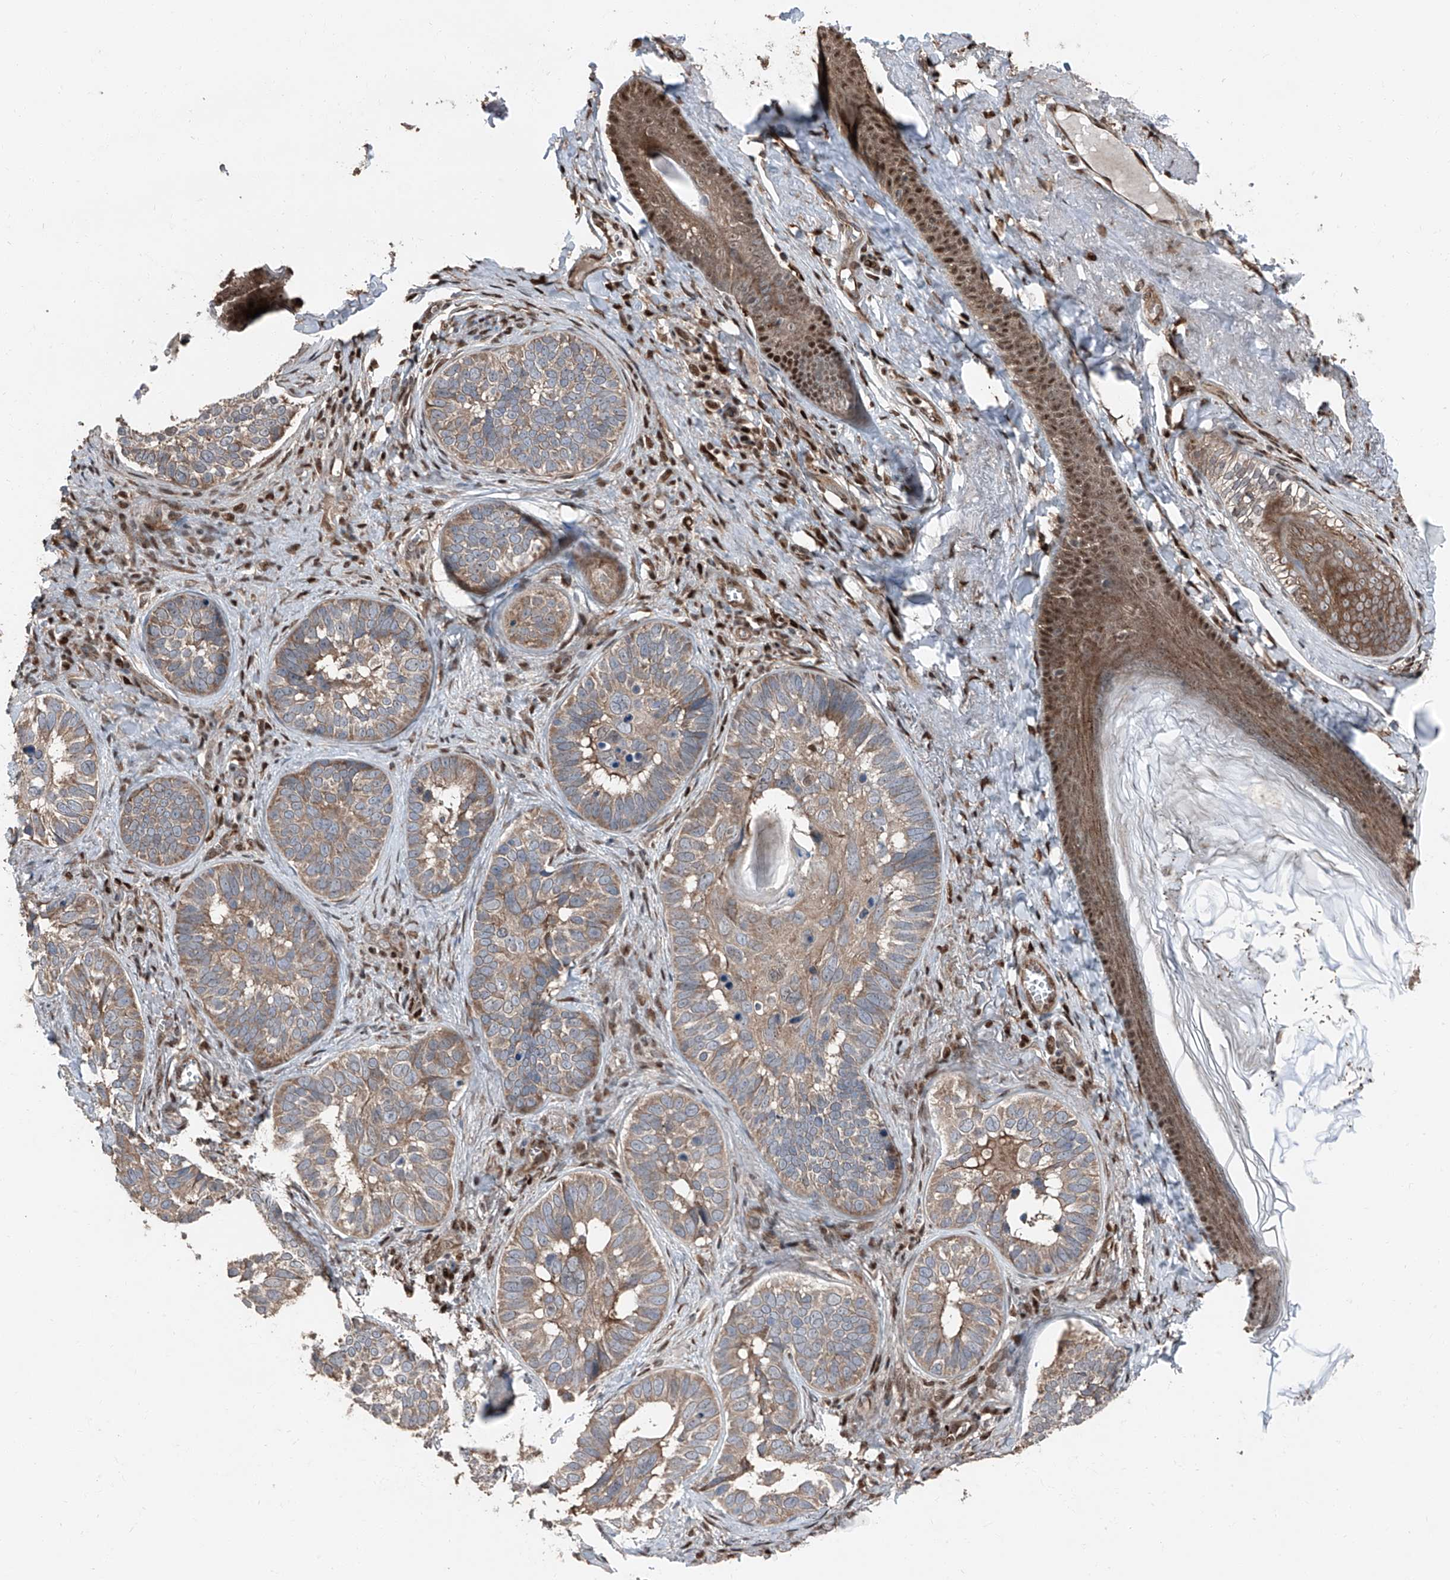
{"staining": {"intensity": "moderate", "quantity": ">75%", "location": "cytoplasmic/membranous"}, "tissue": "skin cancer", "cell_type": "Tumor cells", "image_type": "cancer", "snomed": [{"axis": "morphology", "description": "Basal cell carcinoma"}, {"axis": "topography", "description": "Skin"}], "caption": "The image demonstrates a brown stain indicating the presence of a protein in the cytoplasmic/membranous of tumor cells in skin cancer. The staining is performed using DAB (3,3'-diaminobenzidine) brown chromogen to label protein expression. The nuclei are counter-stained blue using hematoxylin.", "gene": "FKBP5", "patient": {"sex": "male", "age": 62}}